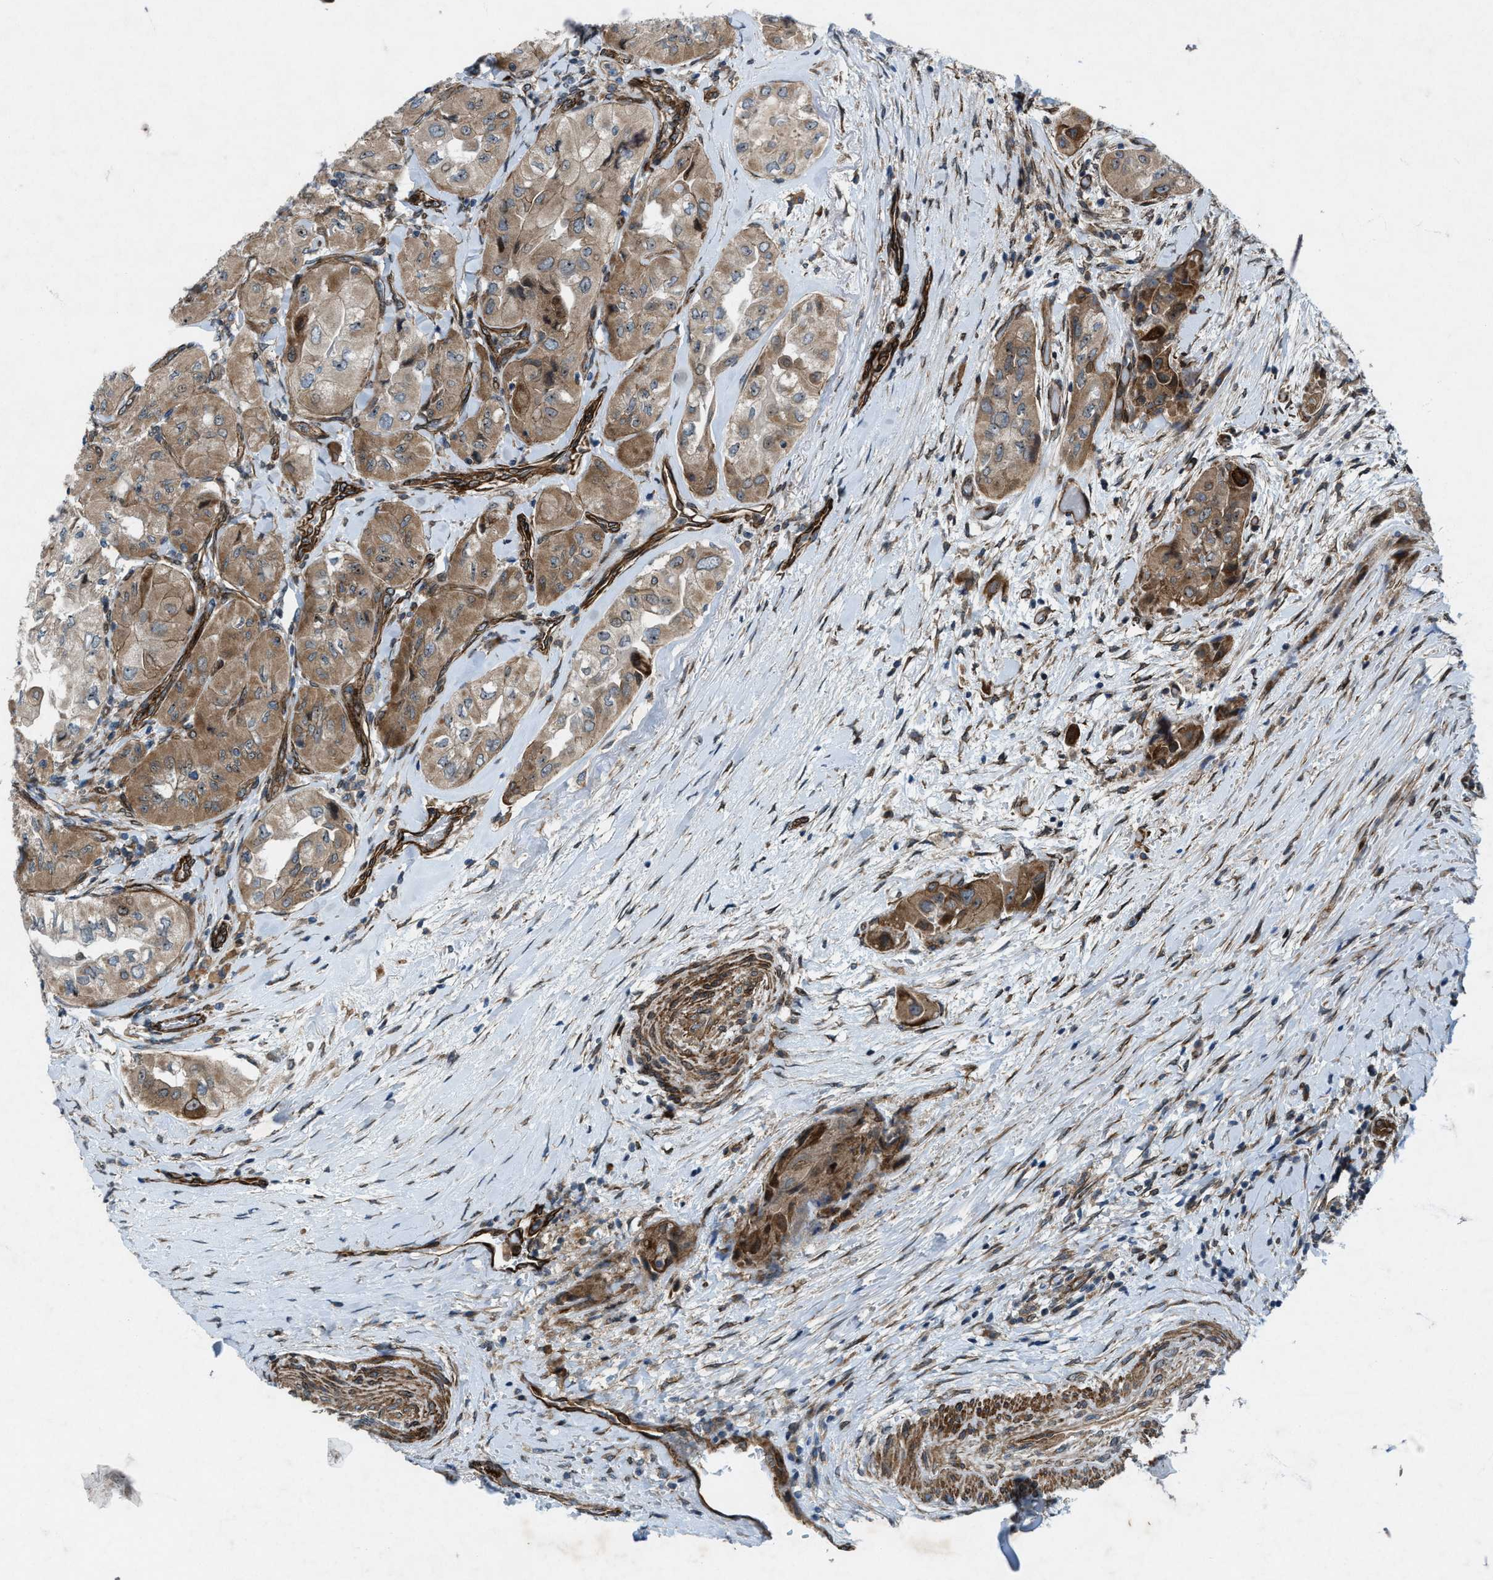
{"staining": {"intensity": "moderate", "quantity": ">75%", "location": "cytoplasmic/membranous"}, "tissue": "thyroid cancer", "cell_type": "Tumor cells", "image_type": "cancer", "snomed": [{"axis": "morphology", "description": "Papillary adenocarcinoma, NOS"}, {"axis": "topography", "description": "Thyroid gland"}], "caption": "The image shows staining of thyroid cancer, revealing moderate cytoplasmic/membranous protein staining (brown color) within tumor cells.", "gene": "URGCP", "patient": {"sex": "female", "age": 59}}